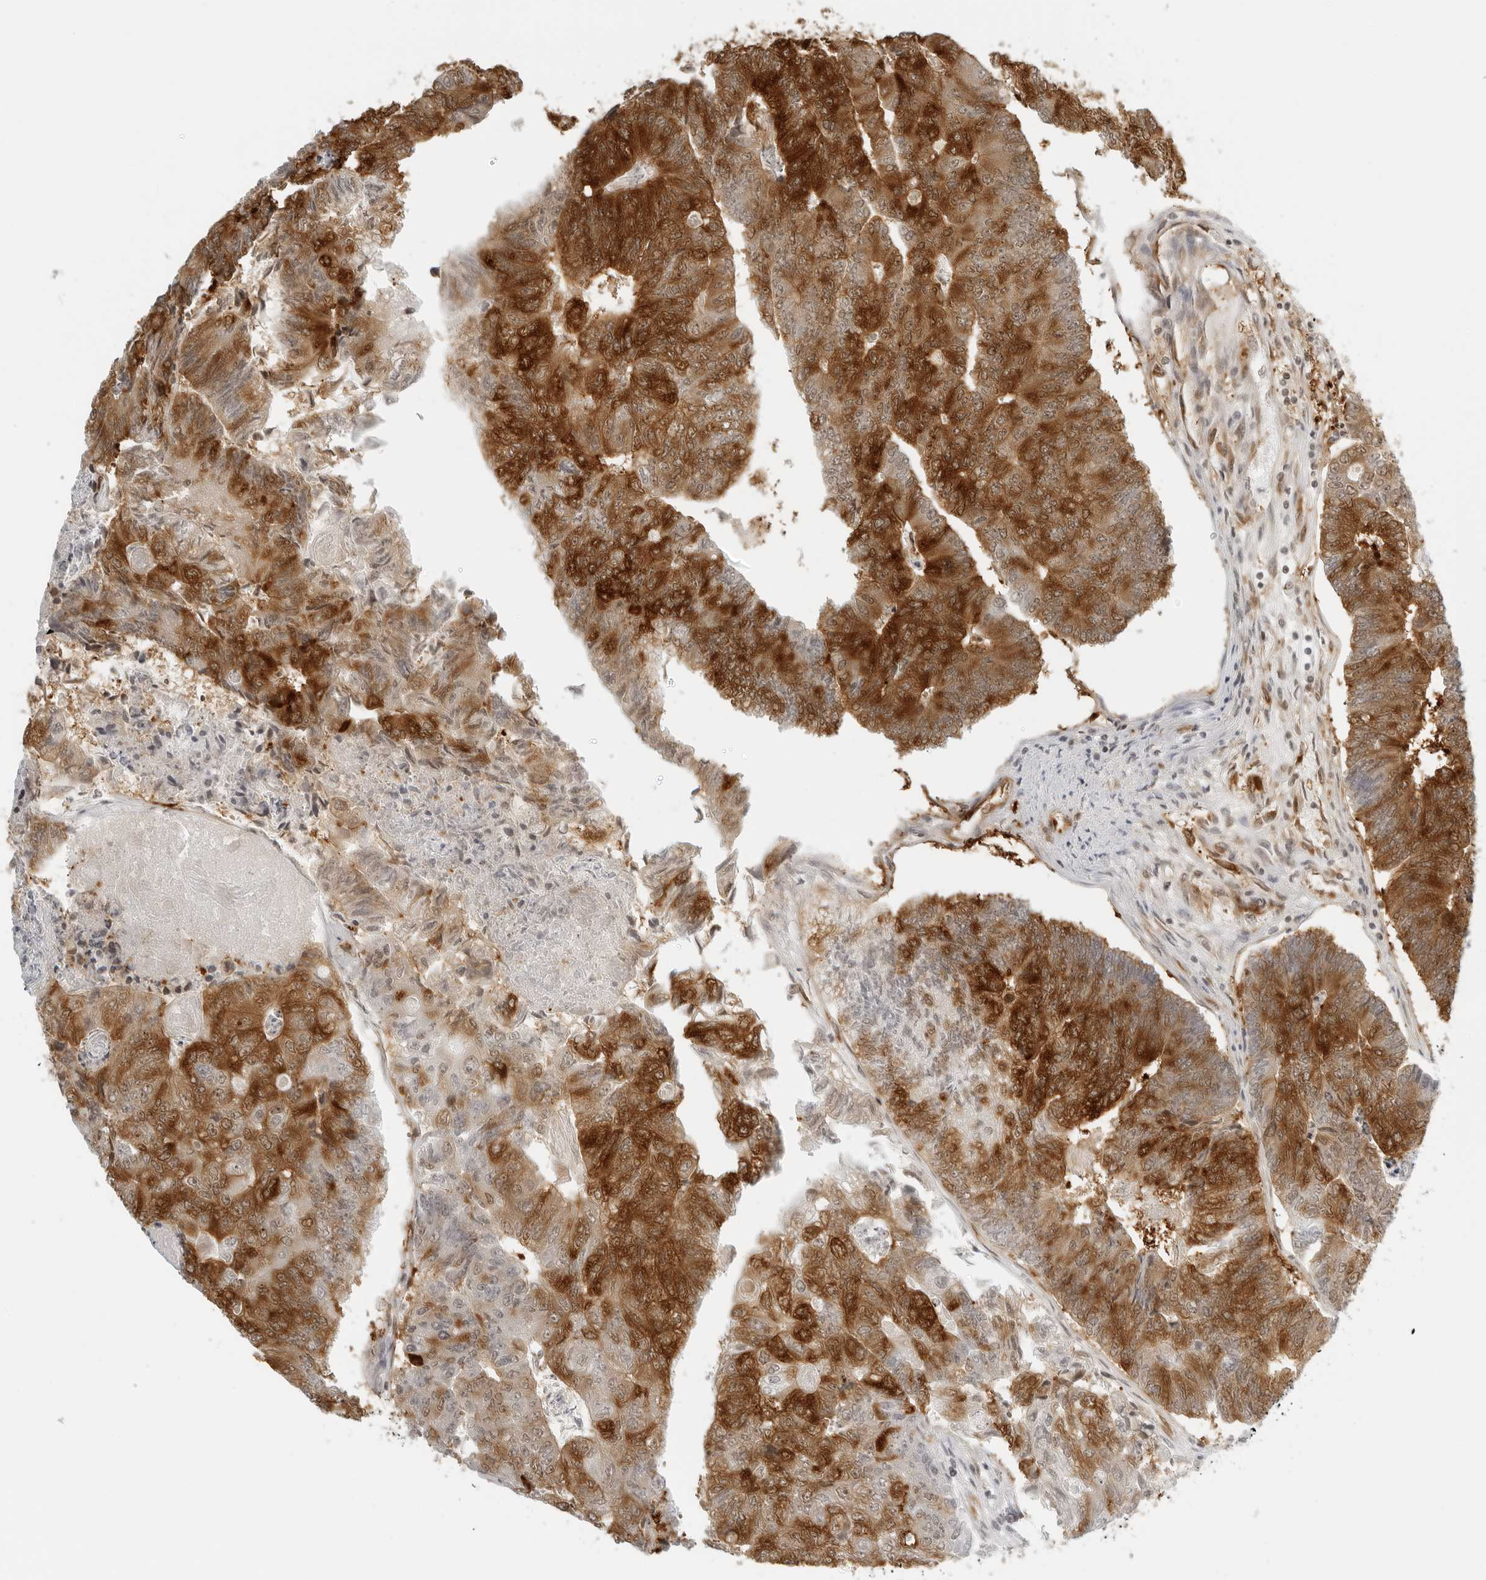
{"staining": {"intensity": "strong", "quantity": ">75%", "location": "cytoplasmic/membranous"}, "tissue": "colorectal cancer", "cell_type": "Tumor cells", "image_type": "cancer", "snomed": [{"axis": "morphology", "description": "Adenocarcinoma, NOS"}, {"axis": "topography", "description": "Colon"}], "caption": "Adenocarcinoma (colorectal) stained with a brown dye reveals strong cytoplasmic/membranous positive expression in about >75% of tumor cells.", "gene": "EIF4G1", "patient": {"sex": "female", "age": 67}}